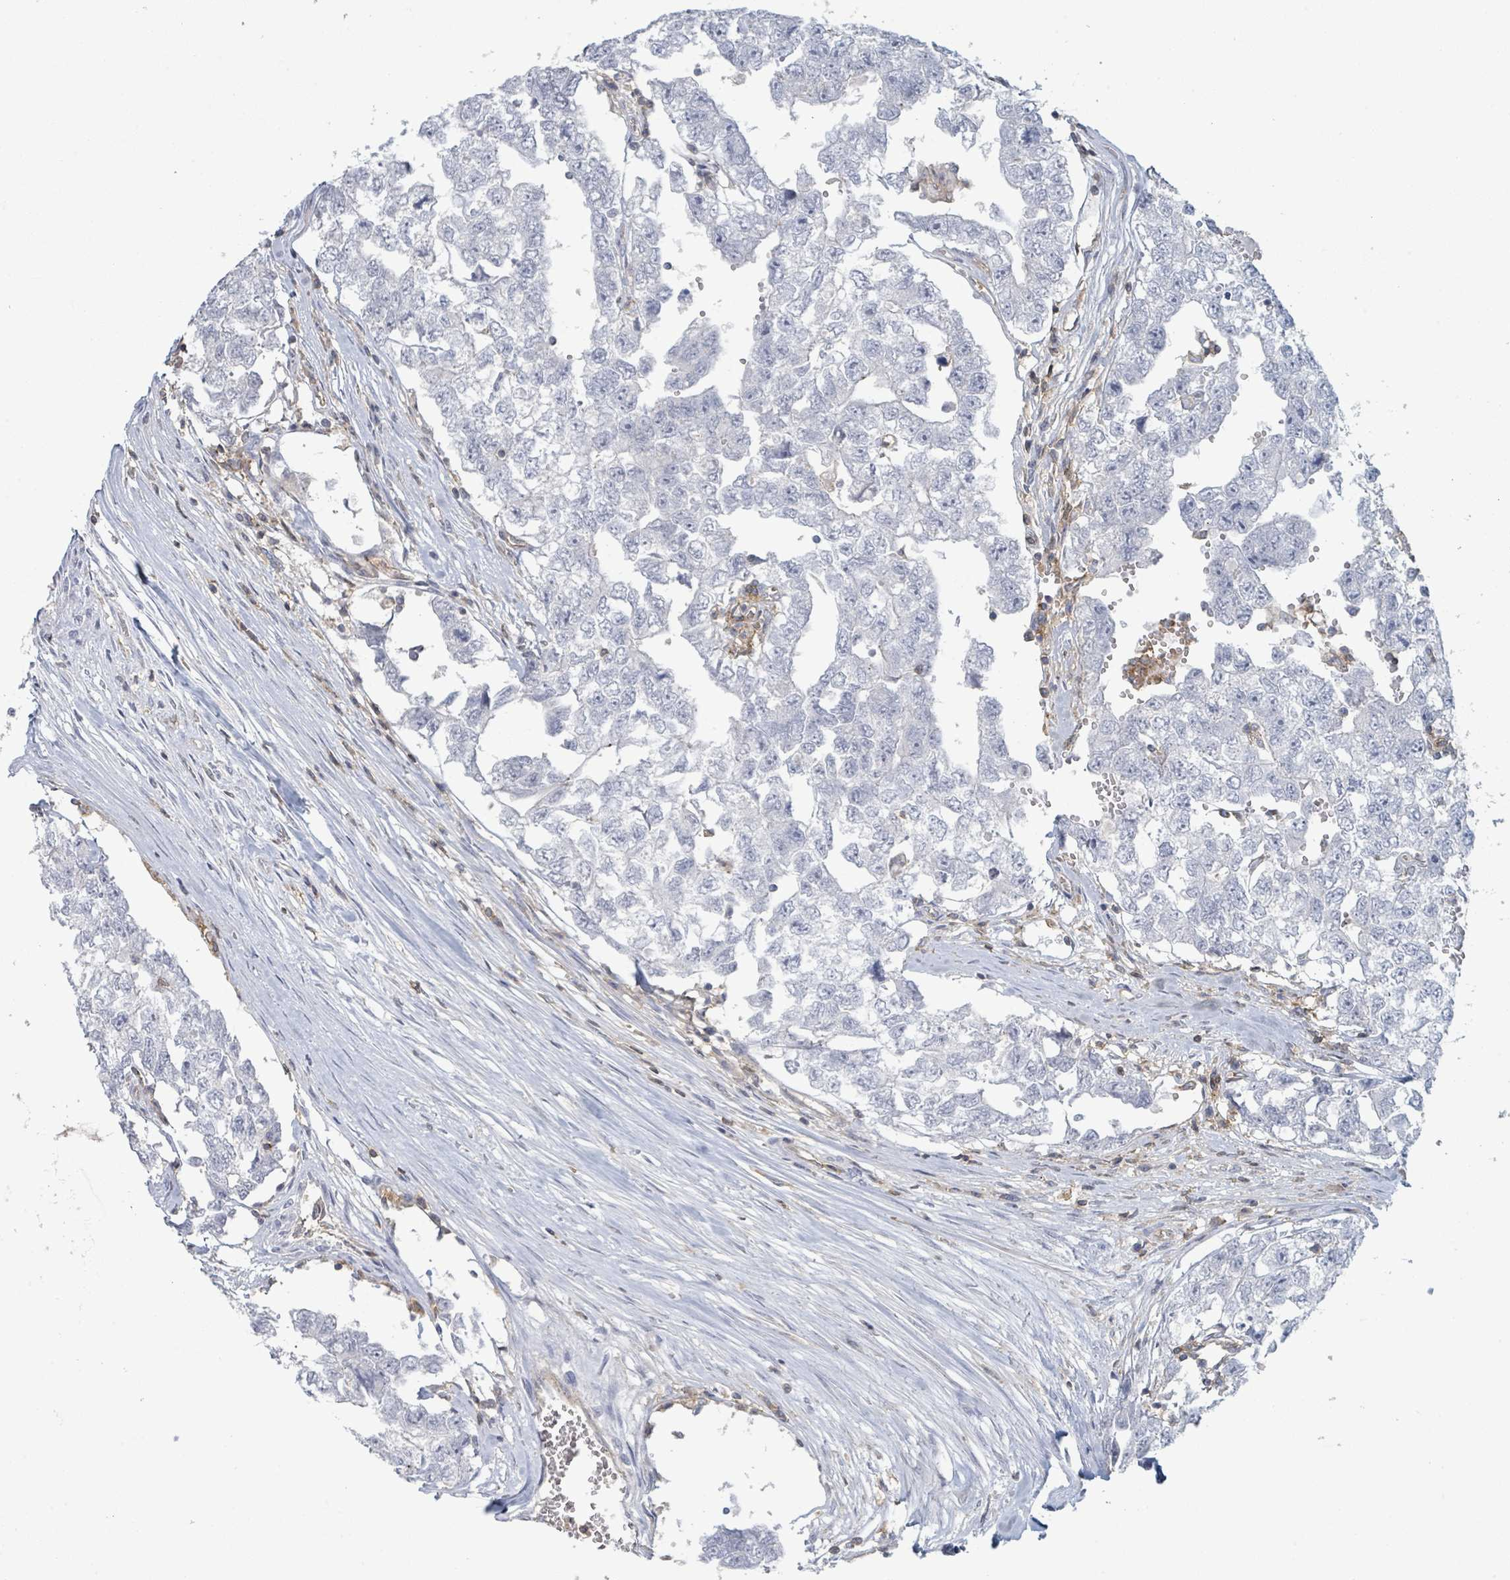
{"staining": {"intensity": "negative", "quantity": "none", "location": "none"}, "tissue": "testis cancer", "cell_type": "Tumor cells", "image_type": "cancer", "snomed": [{"axis": "morphology", "description": "Carcinoma, Embryonal, NOS"}, {"axis": "topography", "description": "Testis"}], "caption": "Immunohistochemistry (IHC) micrograph of neoplastic tissue: human testis embryonal carcinoma stained with DAB demonstrates no significant protein expression in tumor cells.", "gene": "TNFRSF14", "patient": {"sex": "male", "age": 22}}